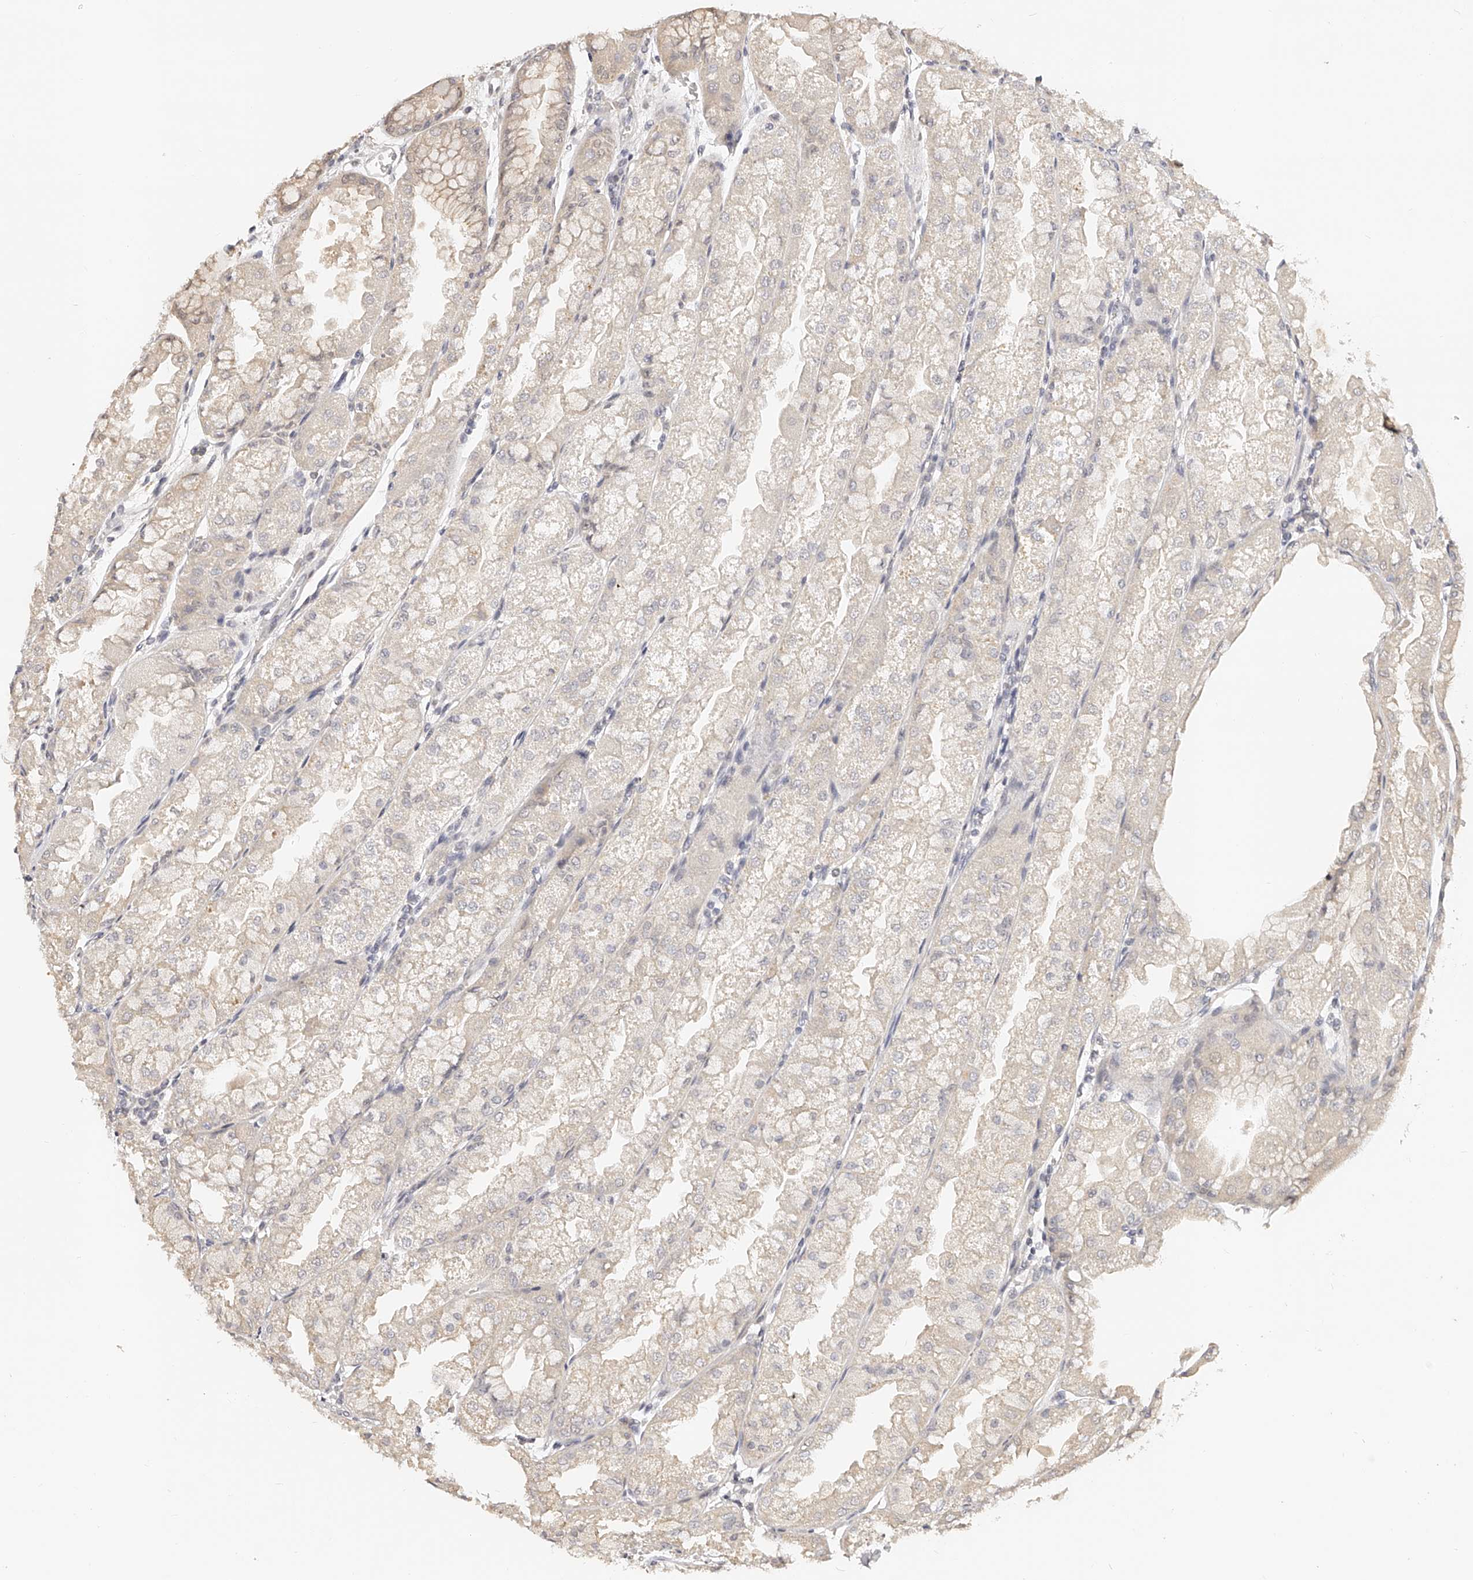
{"staining": {"intensity": "moderate", "quantity": "<25%", "location": "cytoplasmic/membranous"}, "tissue": "stomach", "cell_type": "Glandular cells", "image_type": "normal", "snomed": [{"axis": "morphology", "description": "Normal tissue, NOS"}, {"axis": "topography", "description": "Stomach, upper"}], "caption": "Immunohistochemical staining of benign human stomach shows low levels of moderate cytoplasmic/membranous expression in about <25% of glandular cells.", "gene": "ZNF789", "patient": {"sex": "male", "age": 47}}